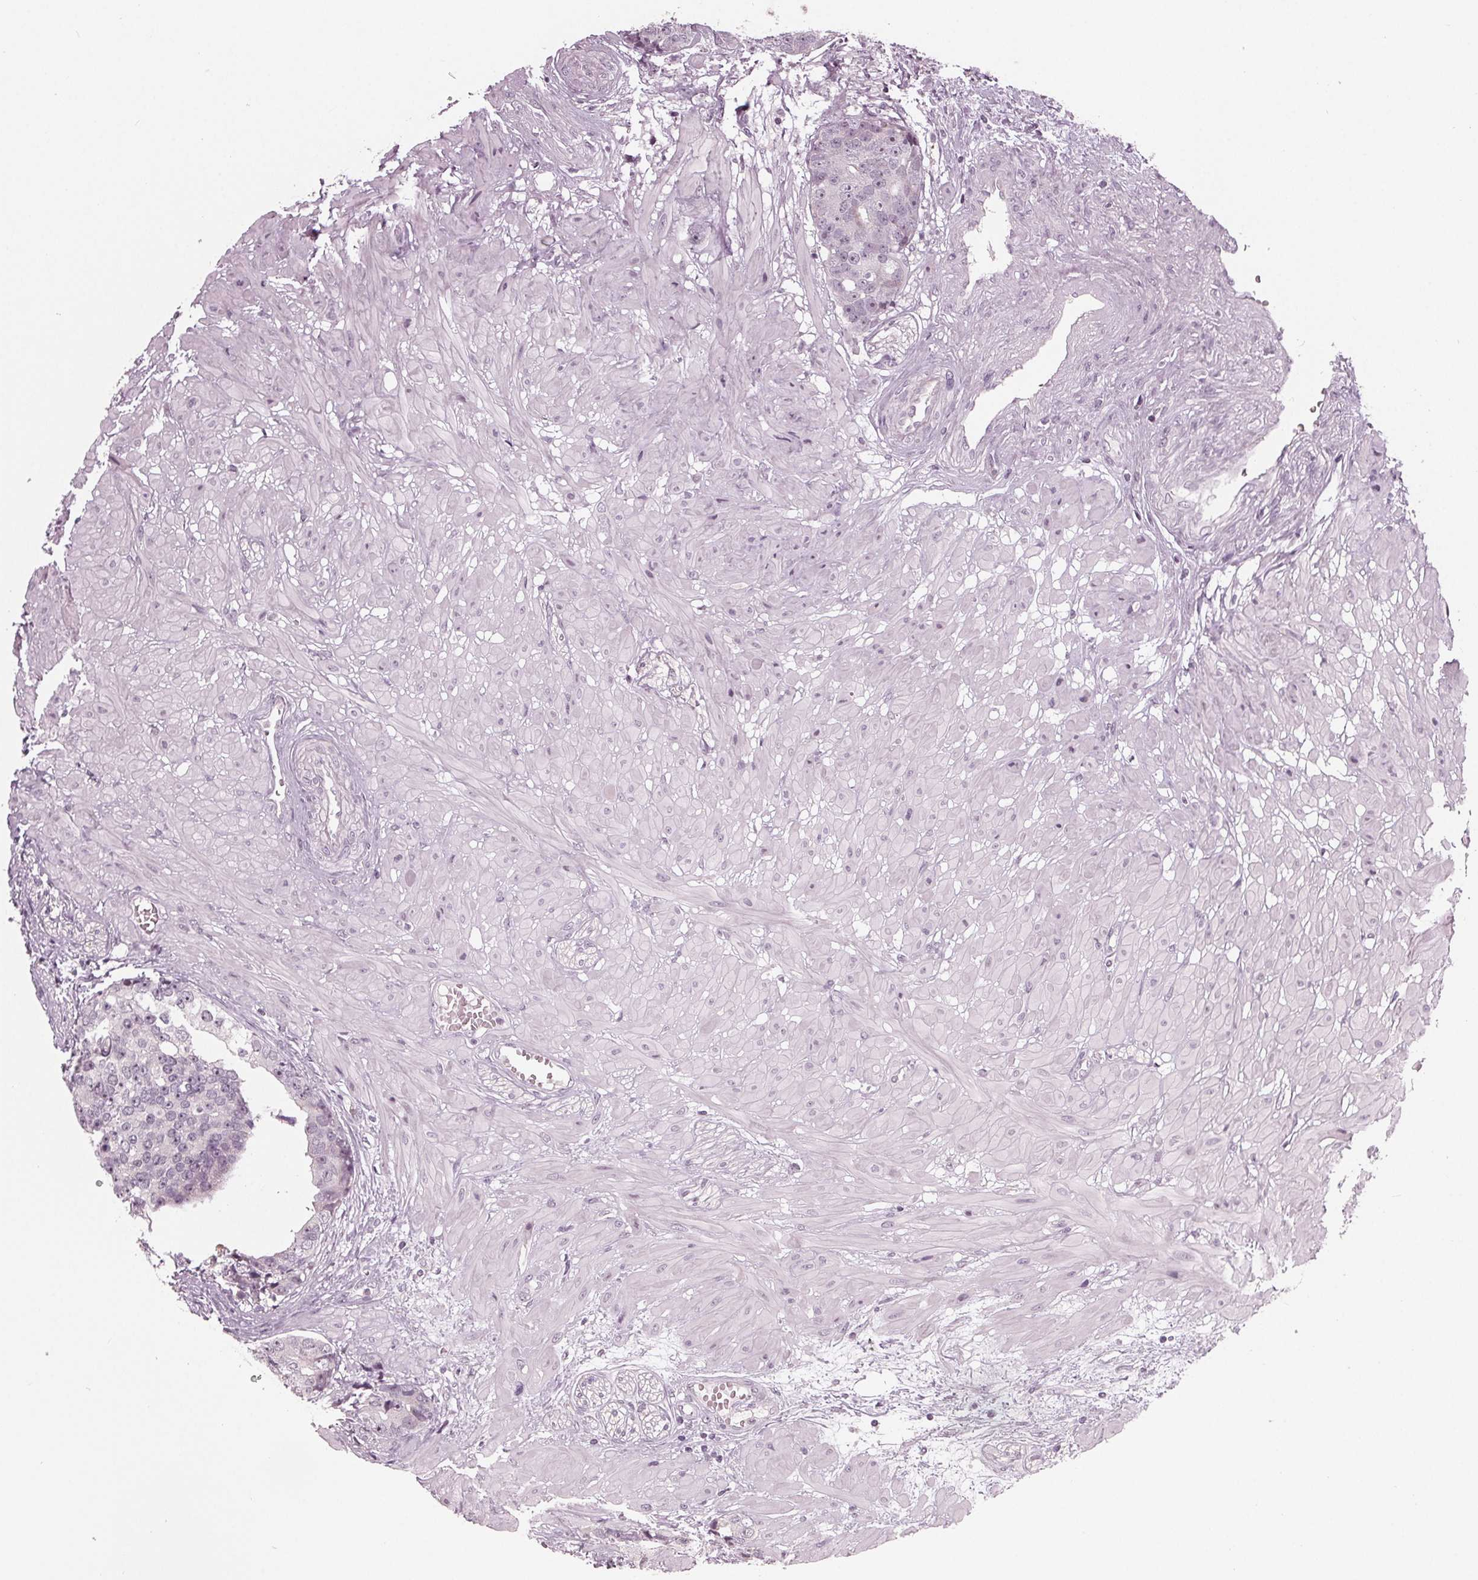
{"staining": {"intensity": "negative", "quantity": "none", "location": "none"}, "tissue": "prostate cancer", "cell_type": "Tumor cells", "image_type": "cancer", "snomed": [{"axis": "morphology", "description": "Adenocarcinoma, High grade"}, {"axis": "topography", "description": "Prostate"}], "caption": "Immunohistochemistry (IHC) image of neoplastic tissue: prostate cancer (adenocarcinoma (high-grade)) stained with DAB (3,3'-diaminobenzidine) displays no significant protein staining in tumor cells.", "gene": "ADPRHL1", "patient": {"sex": "male", "age": 71}}